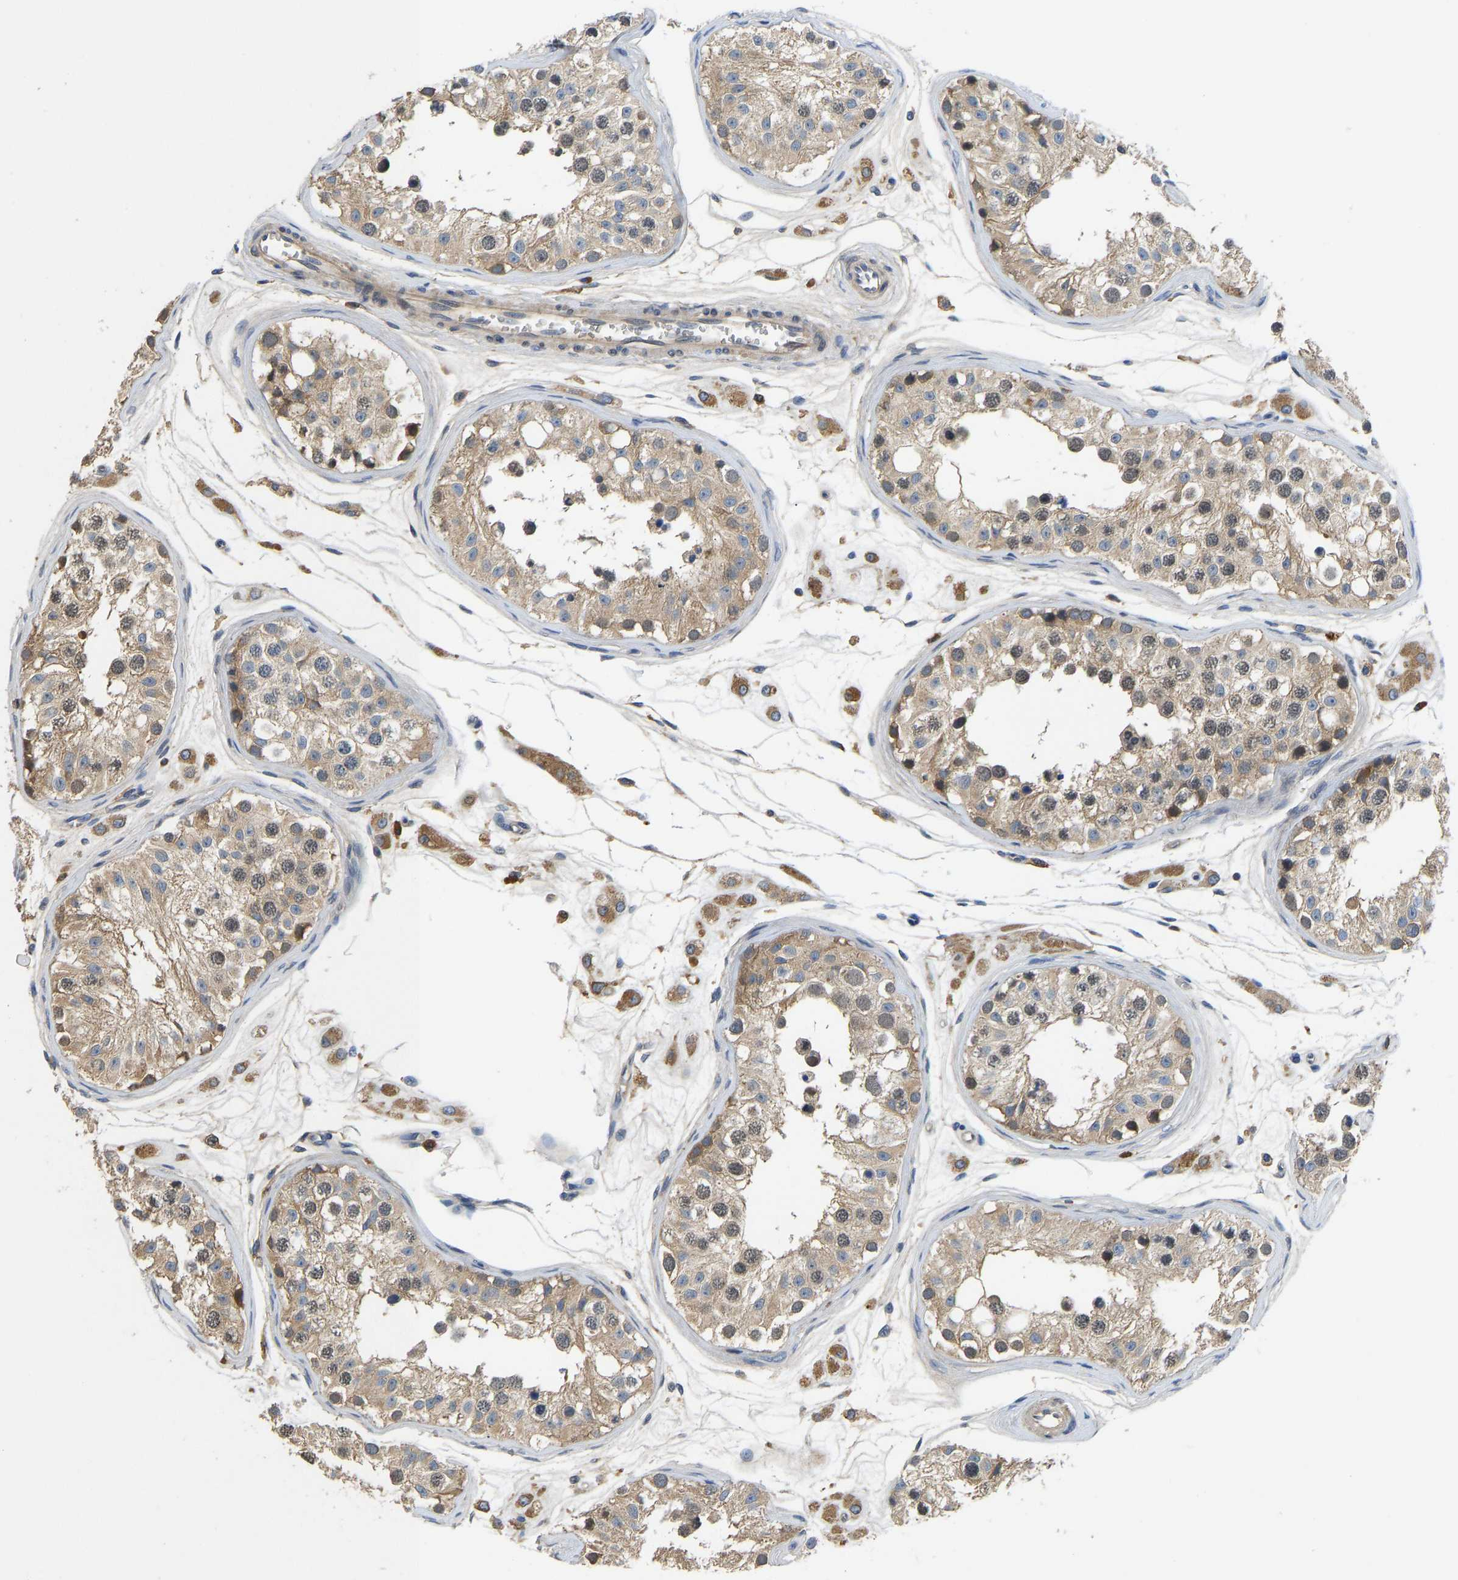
{"staining": {"intensity": "strong", "quantity": "<25%", "location": "cytoplasmic/membranous,nuclear"}, "tissue": "testis", "cell_type": "Cells in seminiferous ducts", "image_type": "normal", "snomed": [{"axis": "morphology", "description": "Normal tissue, NOS"}, {"axis": "morphology", "description": "Adenocarcinoma, metastatic, NOS"}, {"axis": "topography", "description": "Testis"}], "caption": "A brown stain shows strong cytoplasmic/membranous,nuclear positivity of a protein in cells in seminiferous ducts of unremarkable testis.", "gene": "VCPKMT", "patient": {"sex": "male", "age": 26}}